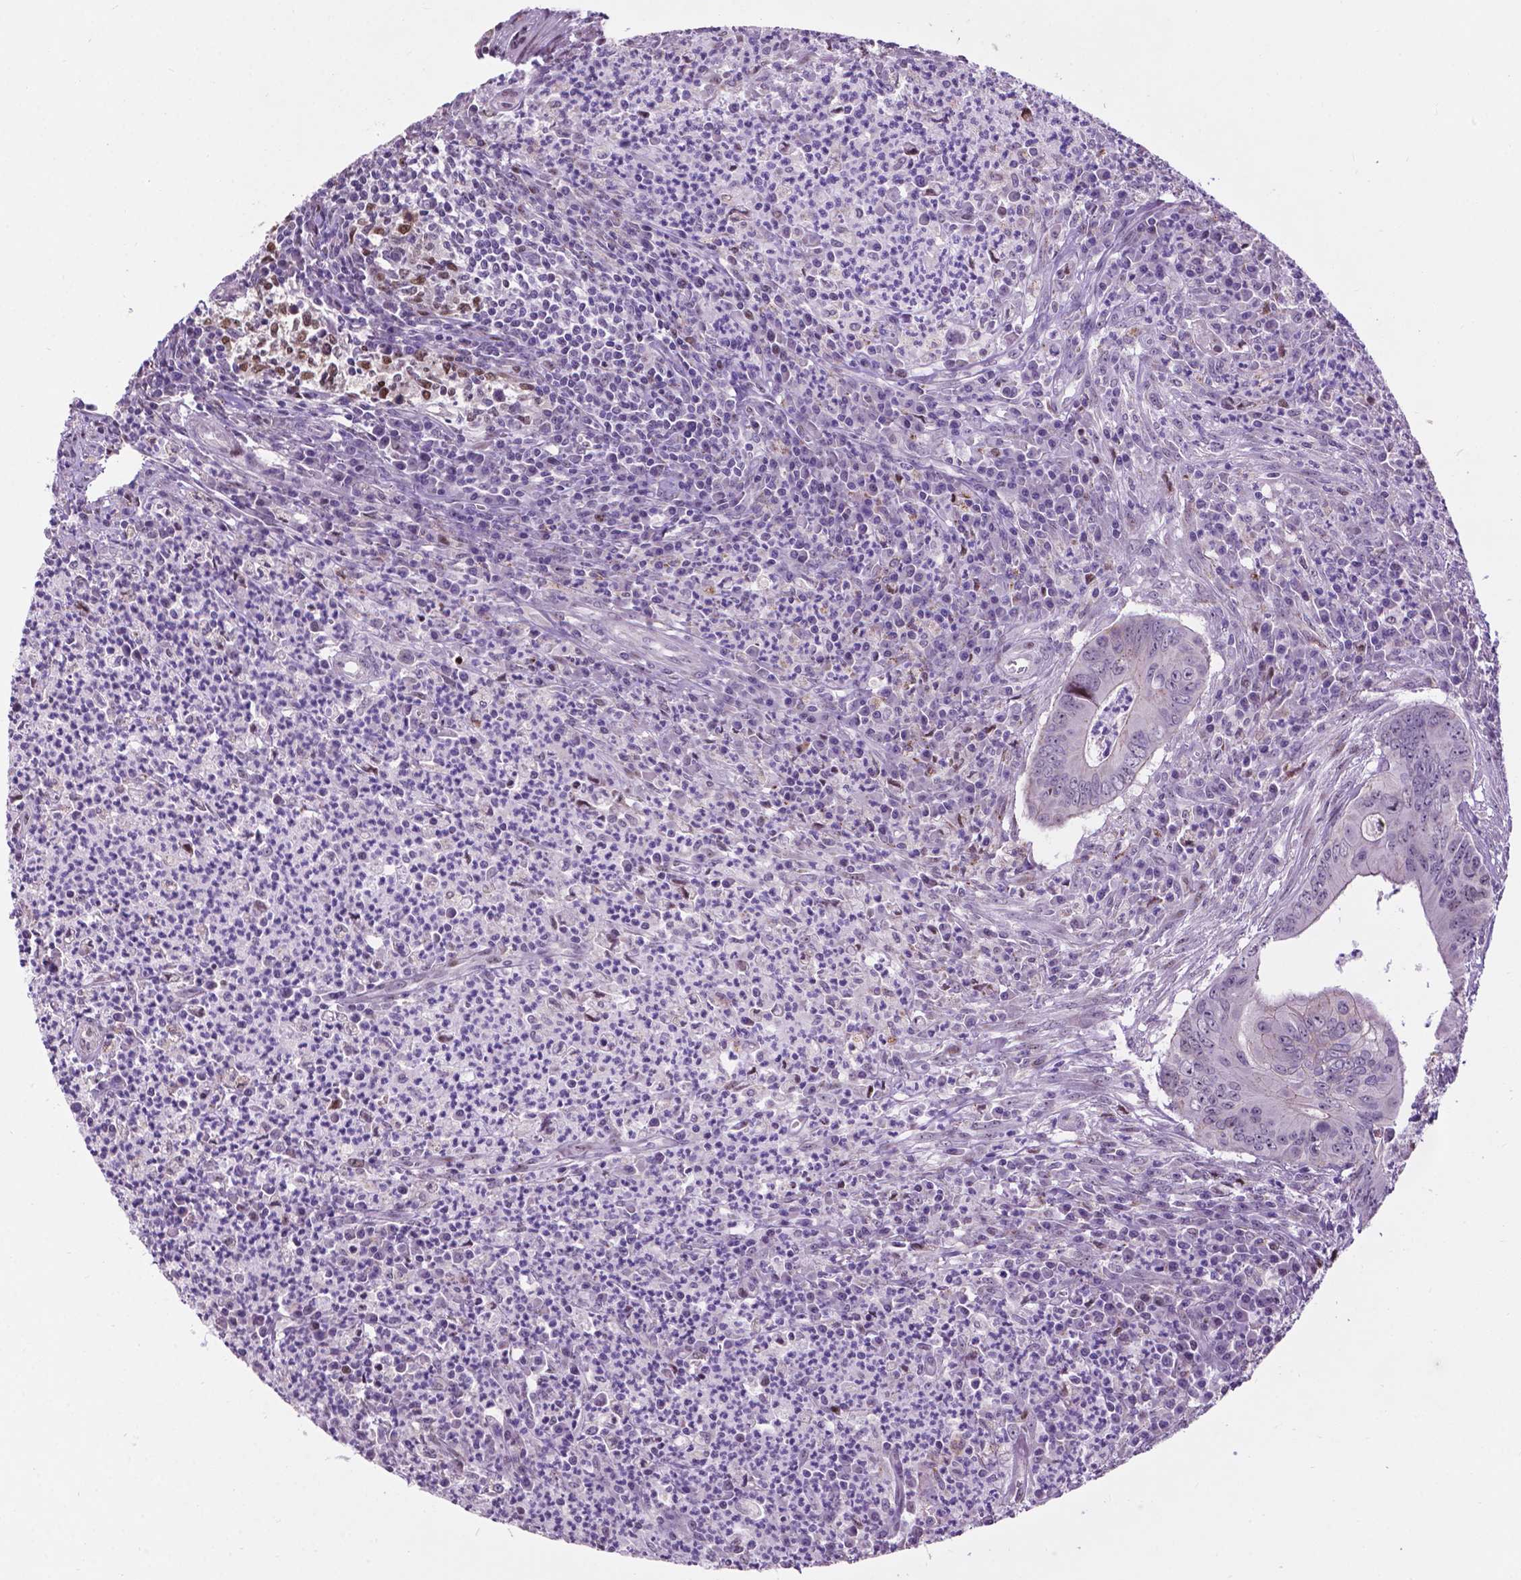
{"staining": {"intensity": "negative", "quantity": "none", "location": "none"}, "tissue": "colorectal cancer", "cell_type": "Tumor cells", "image_type": "cancer", "snomed": [{"axis": "morphology", "description": "Adenocarcinoma, NOS"}, {"axis": "topography", "description": "Colon"}], "caption": "Tumor cells are negative for brown protein staining in colorectal cancer (adenocarcinoma).", "gene": "SMAD3", "patient": {"sex": "female", "age": 74}}